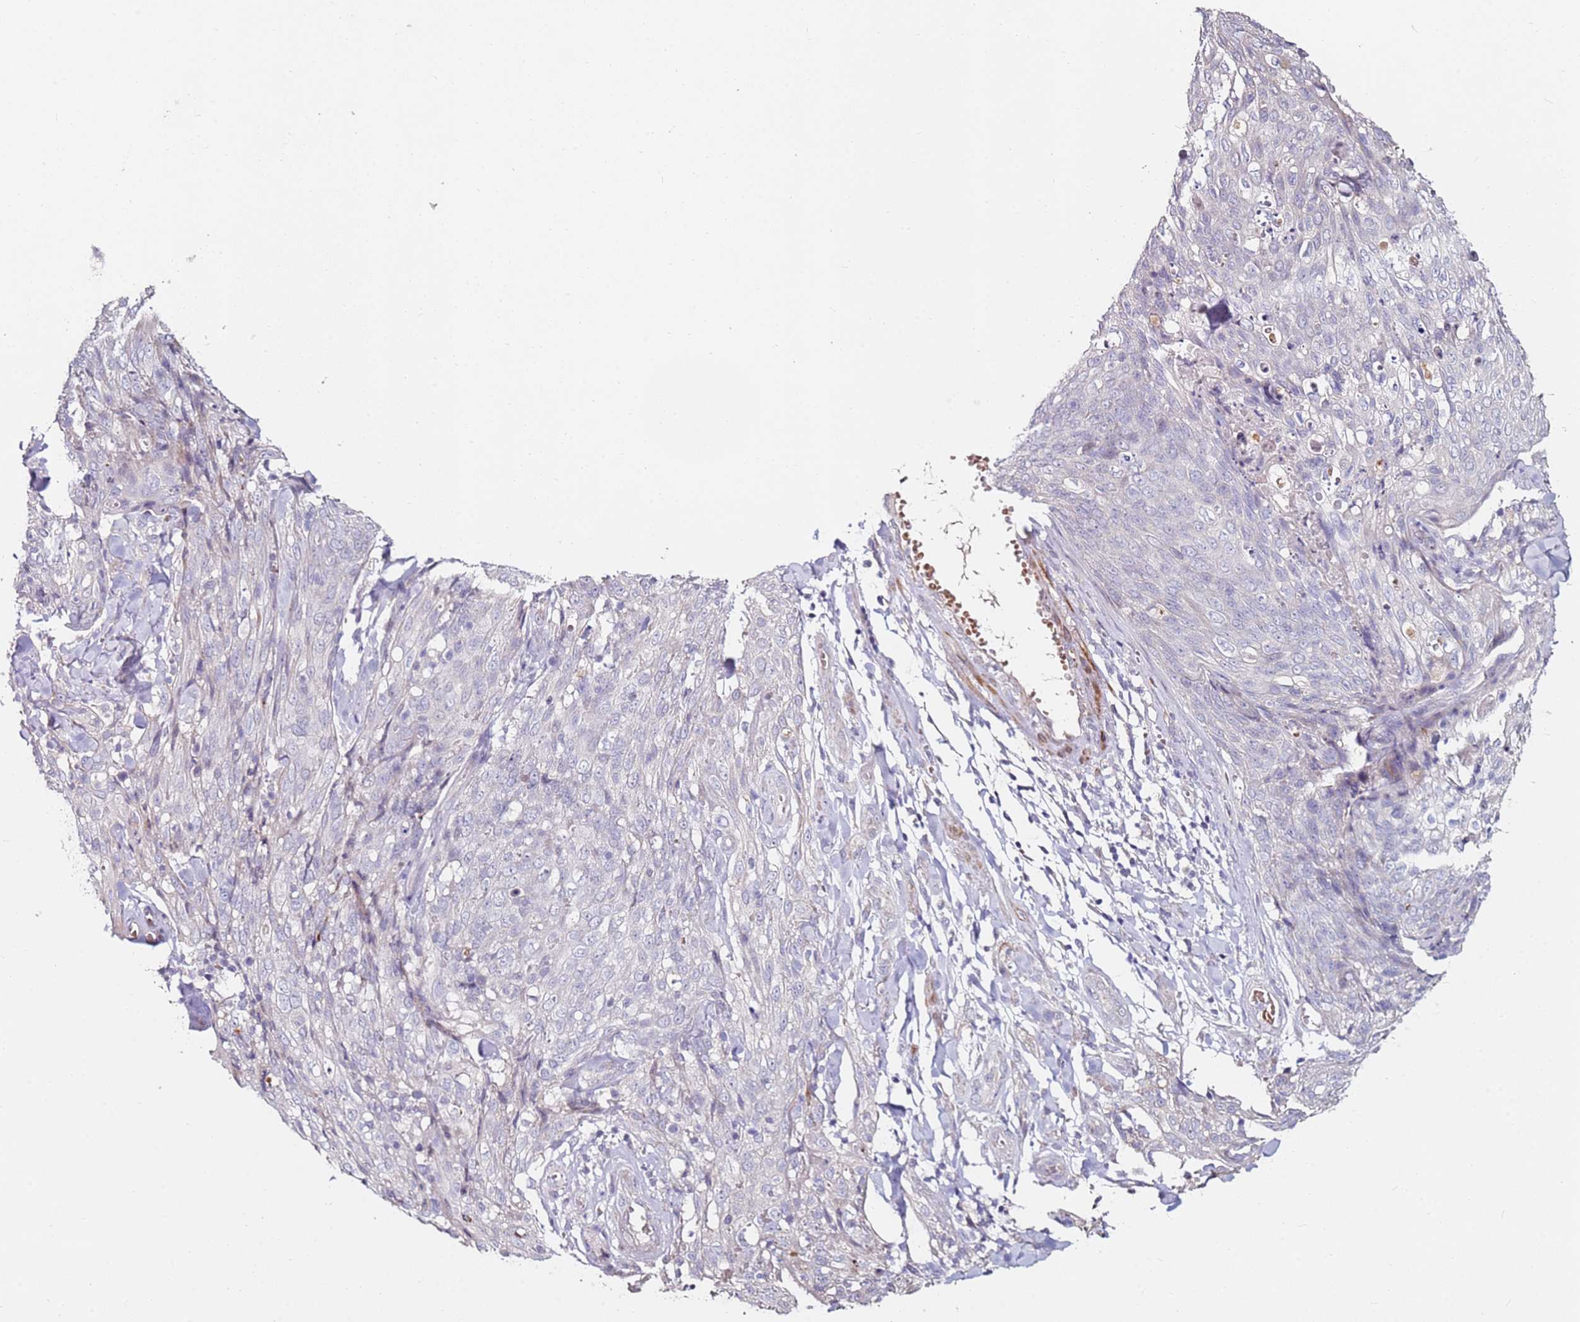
{"staining": {"intensity": "negative", "quantity": "none", "location": "none"}, "tissue": "skin cancer", "cell_type": "Tumor cells", "image_type": "cancer", "snomed": [{"axis": "morphology", "description": "Squamous cell carcinoma, NOS"}, {"axis": "topography", "description": "Skin"}, {"axis": "topography", "description": "Vulva"}], "caption": "Immunohistochemical staining of skin squamous cell carcinoma reveals no significant staining in tumor cells. (DAB (3,3'-diaminobenzidine) immunohistochemistry with hematoxylin counter stain).", "gene": "RARS2", "patient": {"sex": "female", "age": 85}}